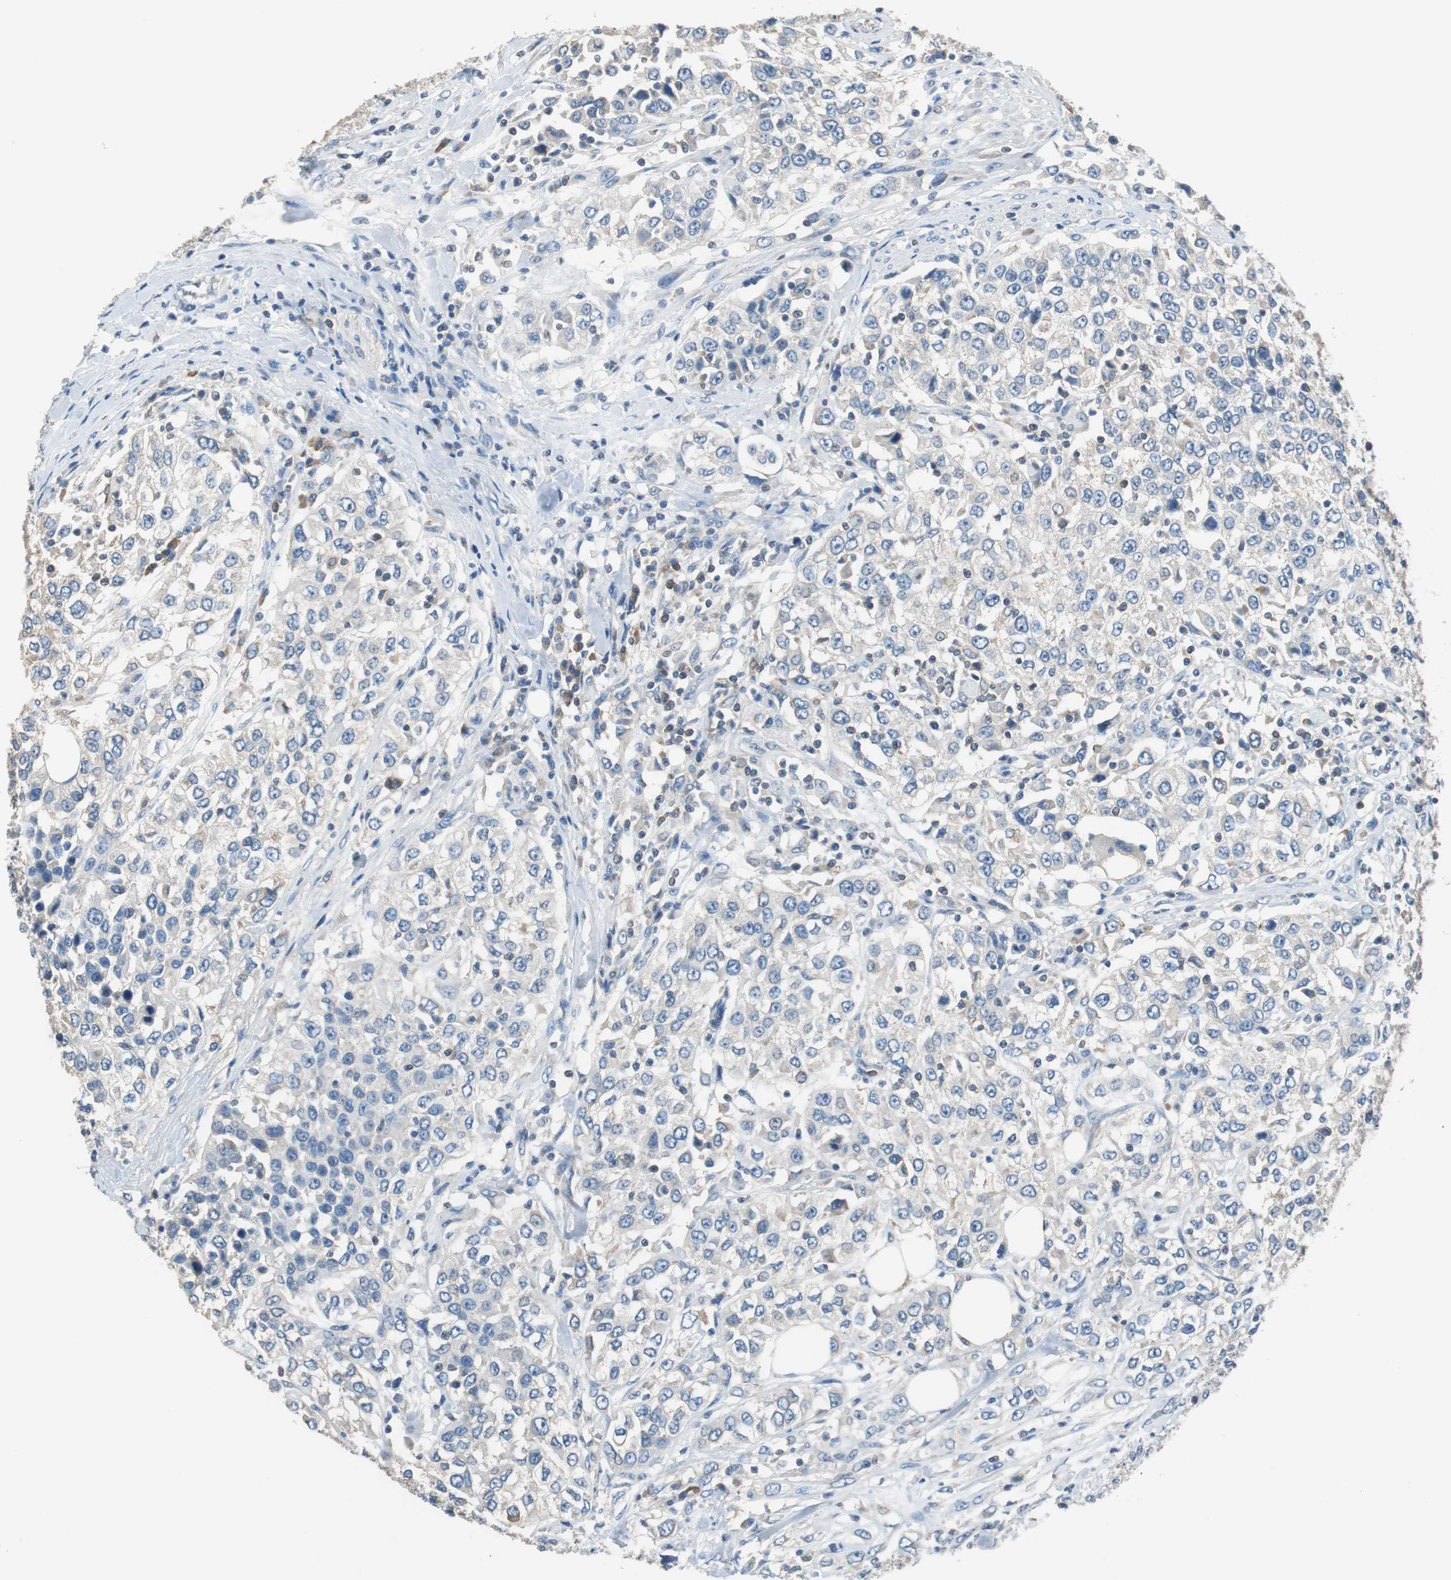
{"staining": {"intensity": "weak", "quantity": "<25%", "location": "cytoplasmic/membranous"}, "tissue": "urothelial cancer", "cell_type": "Tumor cells", "image_type": "cancer", "snomed": [{"axis": "morphology", "description": "Urothelial carcinoma, High grade"}, {"axis": "topography", "description": "Urinary bladder"}], "caption": "Tumor cells are negative for brown protein staining in urothelial cancer.", "gene": "PRKCA", "patient": {"sex": "female", "age": 80}}